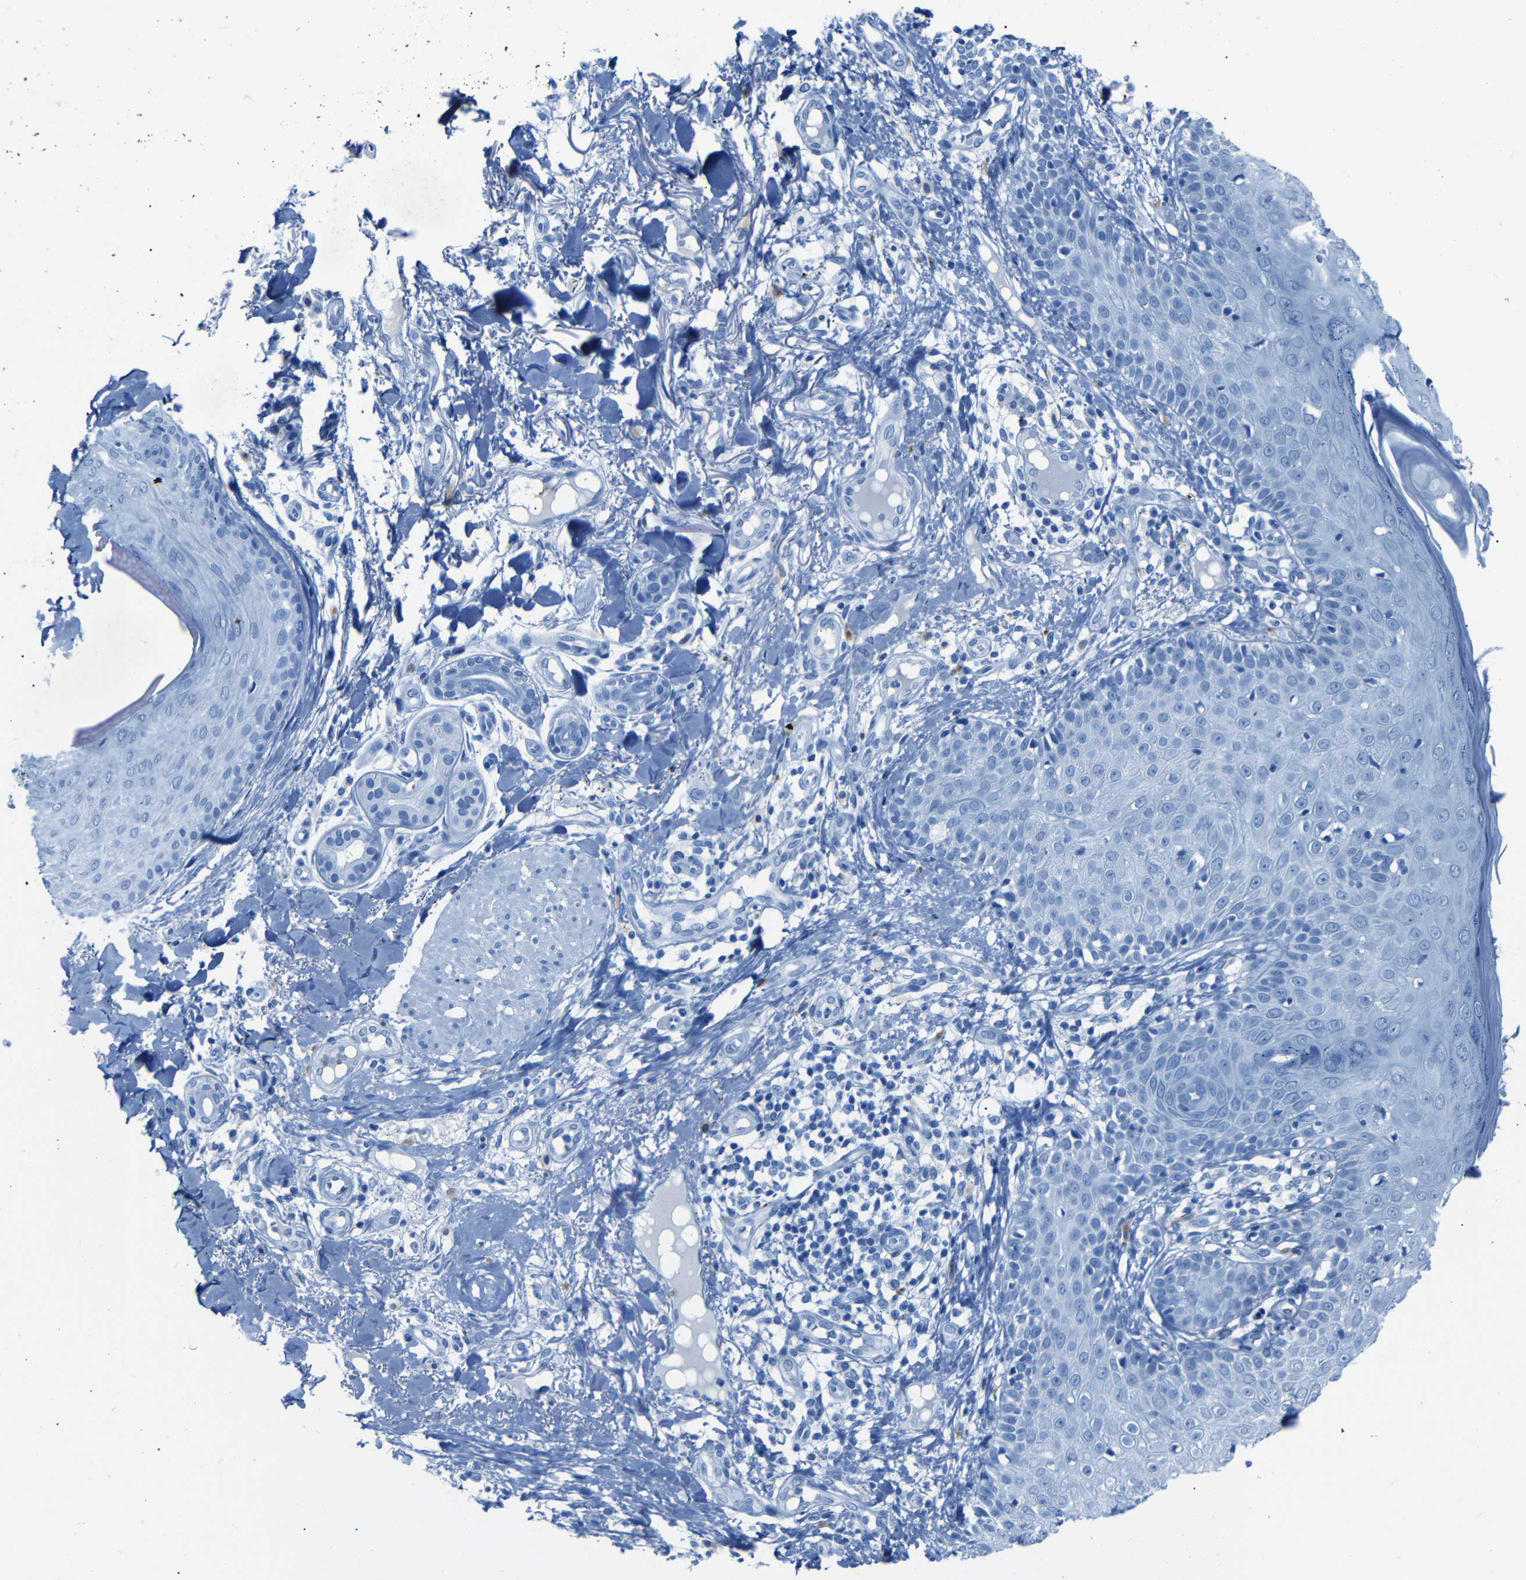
{"staining": {"intensity": "negative", "quantity": "none", "location": "none"}, "tissue": "skin cancer", "cell_type": "Tumor cells", "image_type": "cancer", "snomed": [{"axis": "morphology", "description": "Normal tissue, NOS"}, {"axis": "morphology", "description": "Basal cell carcinoma"}, {"axis": "topography", "description": "Skin"}], "caption": "Tumor cells show no significant expression in basal cell carcinoma (skin).", "gene": "CLDN11", "patient": {"sex": "male", "age": 52}}